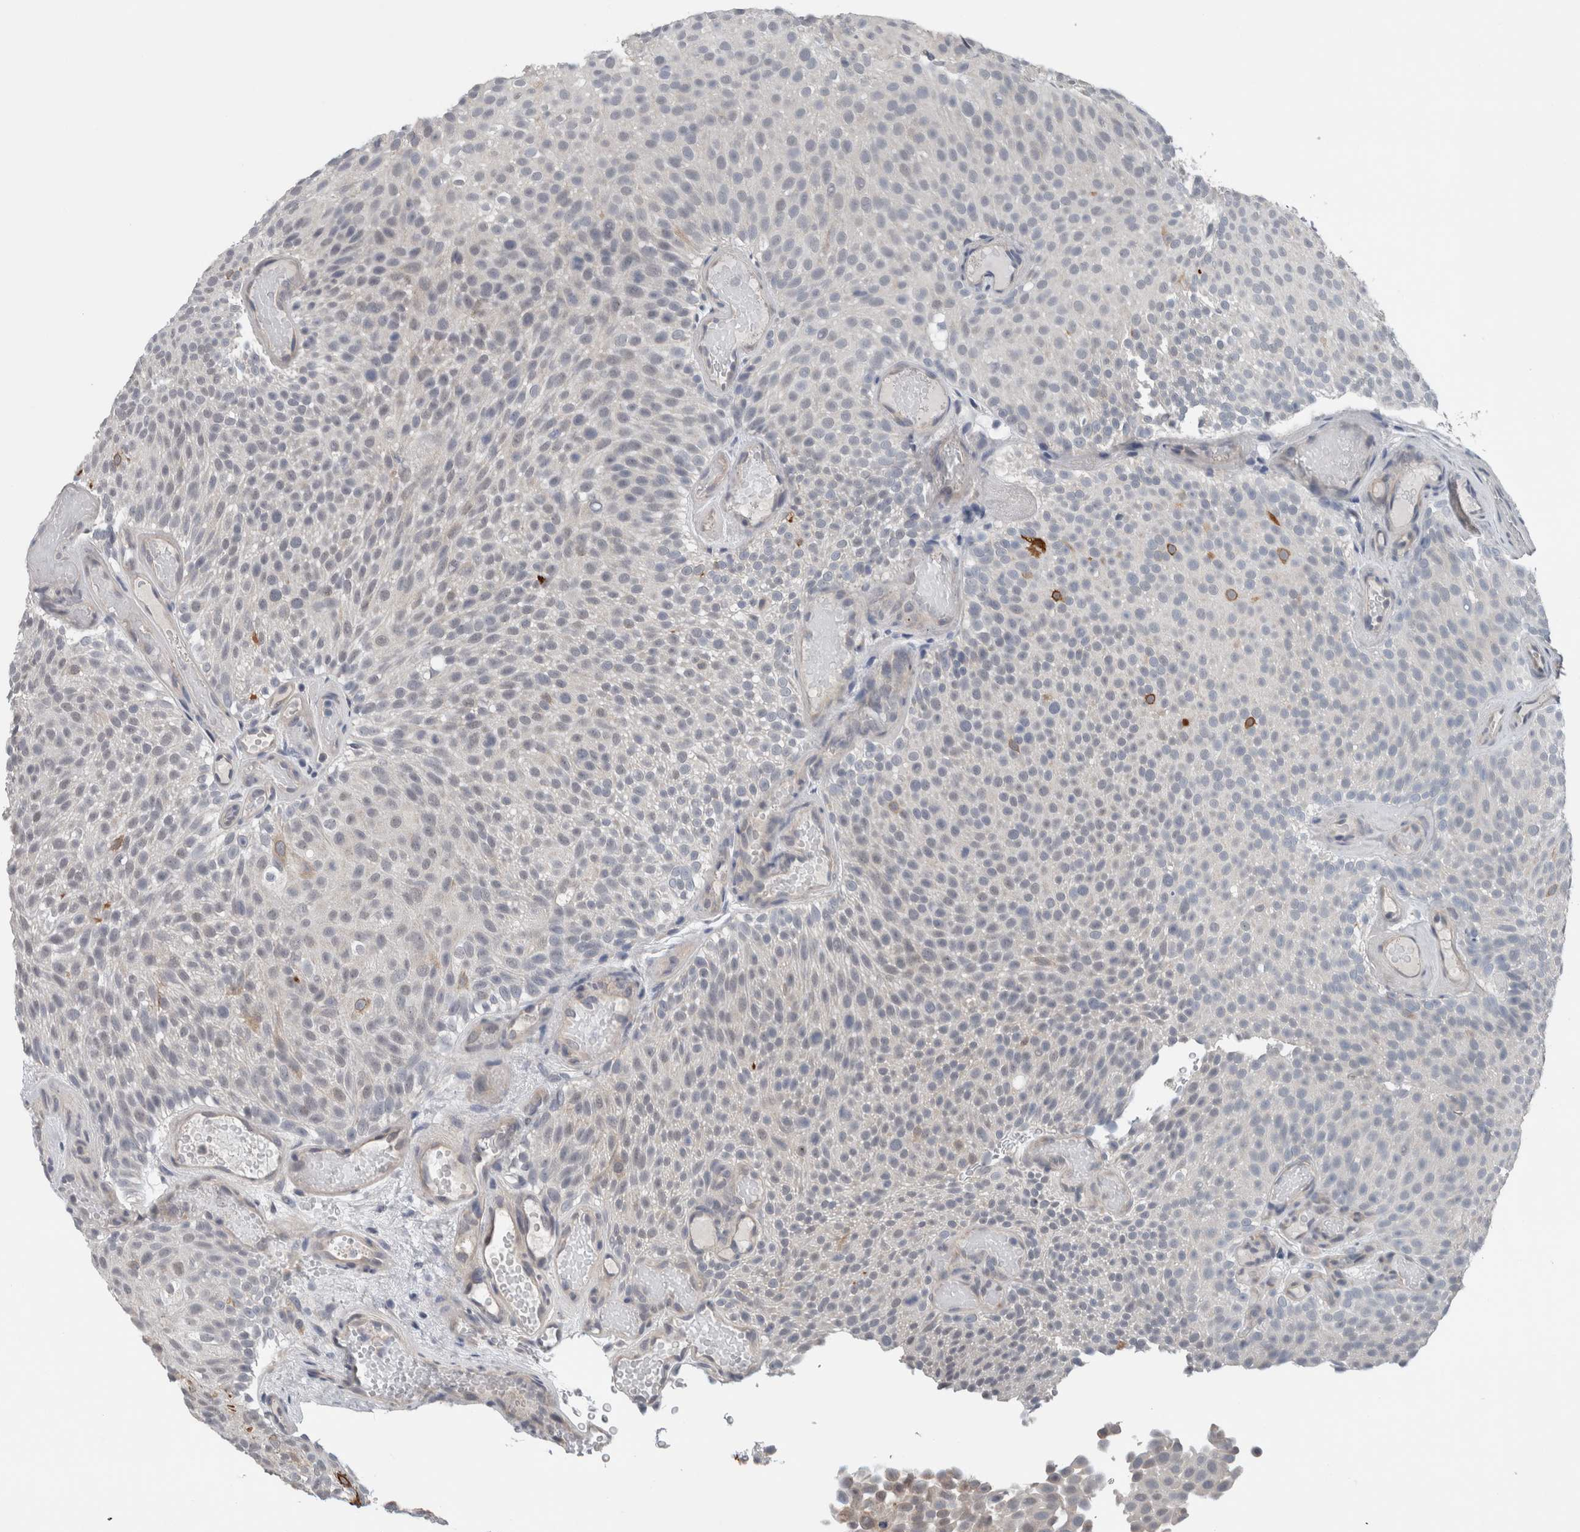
{"staining": {"intensity": "negative", "quantity": "none", "location": "none"}, "tissue": "urothelial cancer", "cell_type": "Tumor cells", "image_type": "cancer", "snomed": [{"axis": "morphology", "description": "Urothelial carcinoma, Low grade"}, {"axis": "topography", "description": "Urinary bladder"}], "caption": "IHC image of human urothelial cancer stained for a protein (brown), which shows no positivity in tumor cells.", "gene": "CRNN", "patient": {"sex": "male", "age": 78}}